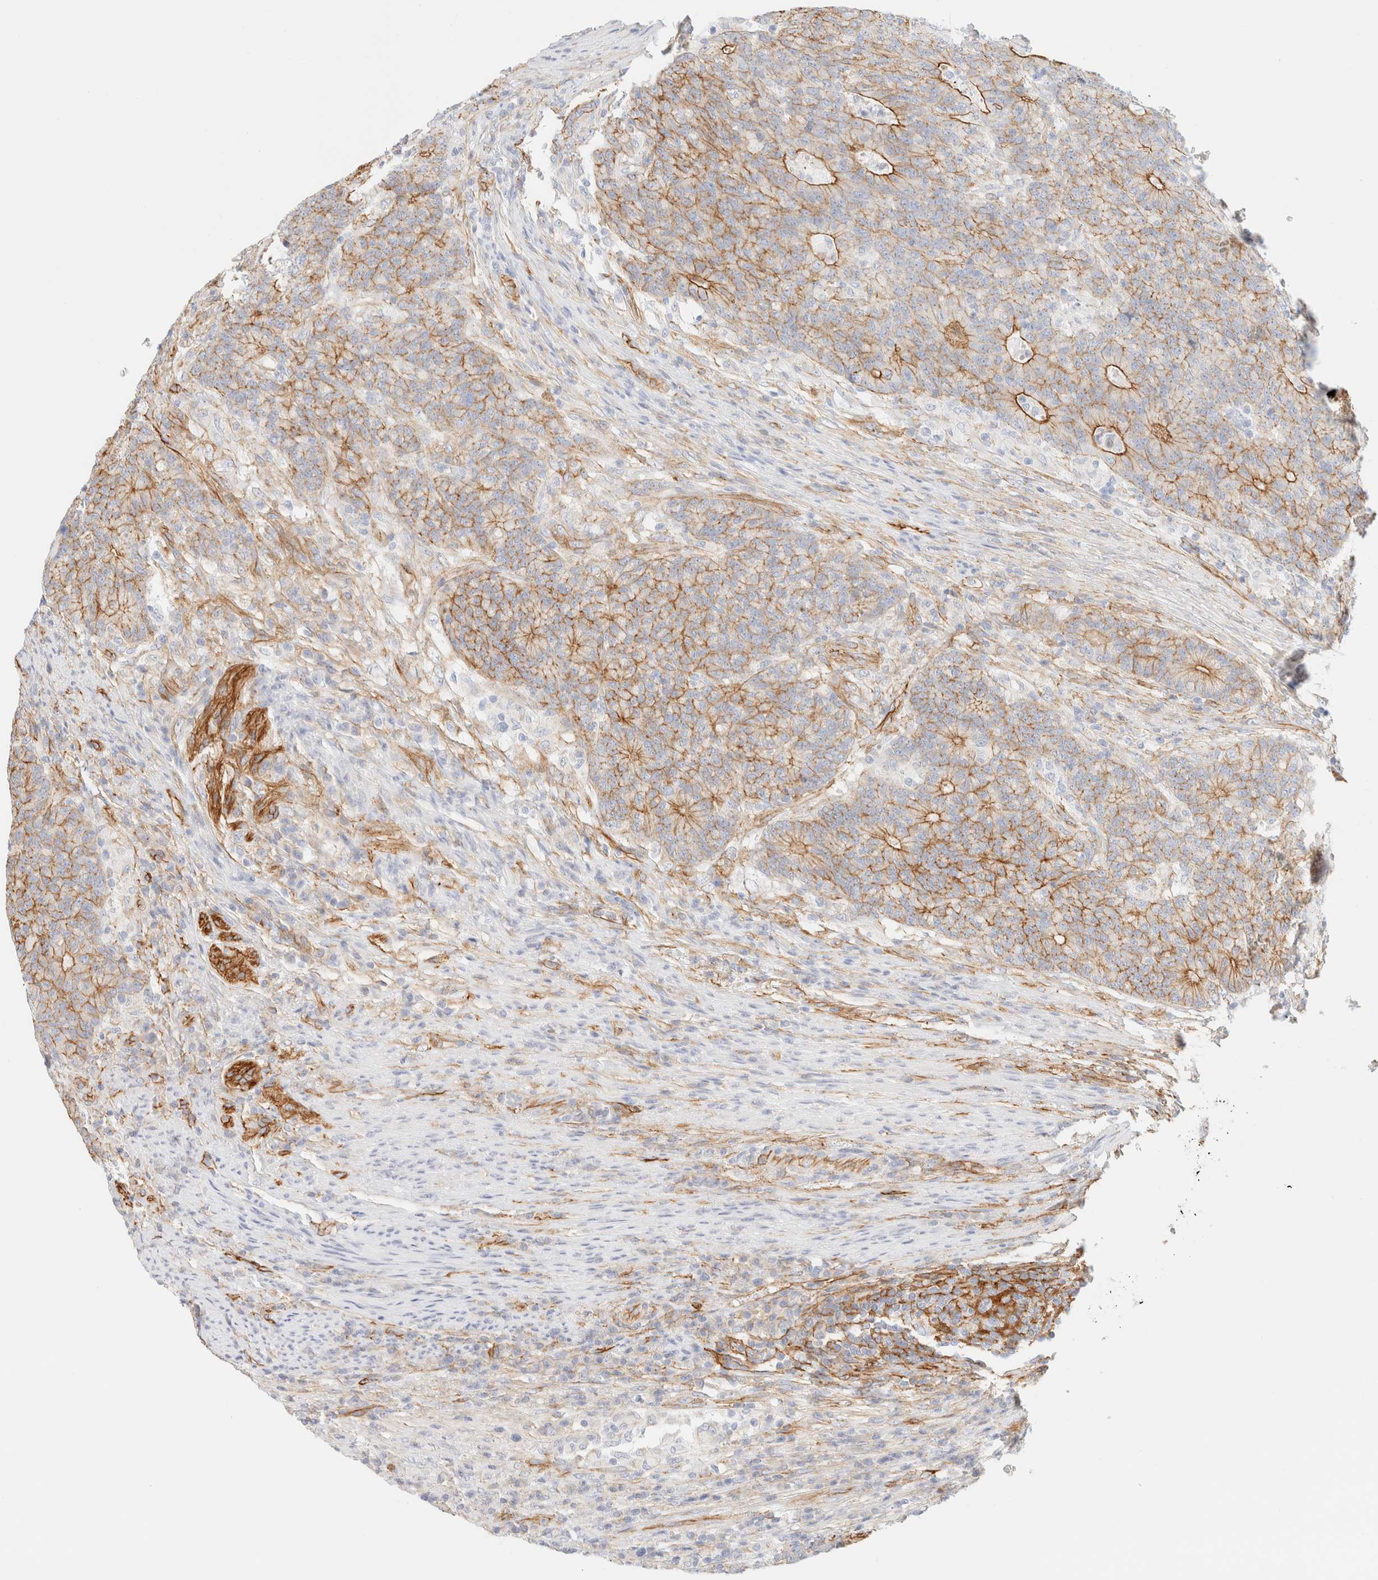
{"staining": {"intensity": "moderate", "quantity": "25%-75%", "location": "cytoplasmic/membranous"}, "tissue": "colorectal cancer", "cell_type": "Tumor cells", "image_type": "cancer", "snomed": [{"axis": "morphology", "description": "Normal tissue, NOS"}, {"axis": "morphology", "description": "Adenocarcinoma, NOS"}, {"axis": "topography", "description": "Colon"}], "caption": "DAB immunohistochemical staining of colorectal cancer exhibits moderate cytoplasmic/membranous protein positivity in approximately 25%-75% of tumor cells.", "gene": "CYB5R4", "patient": {"sex": "female", "age": 75}}